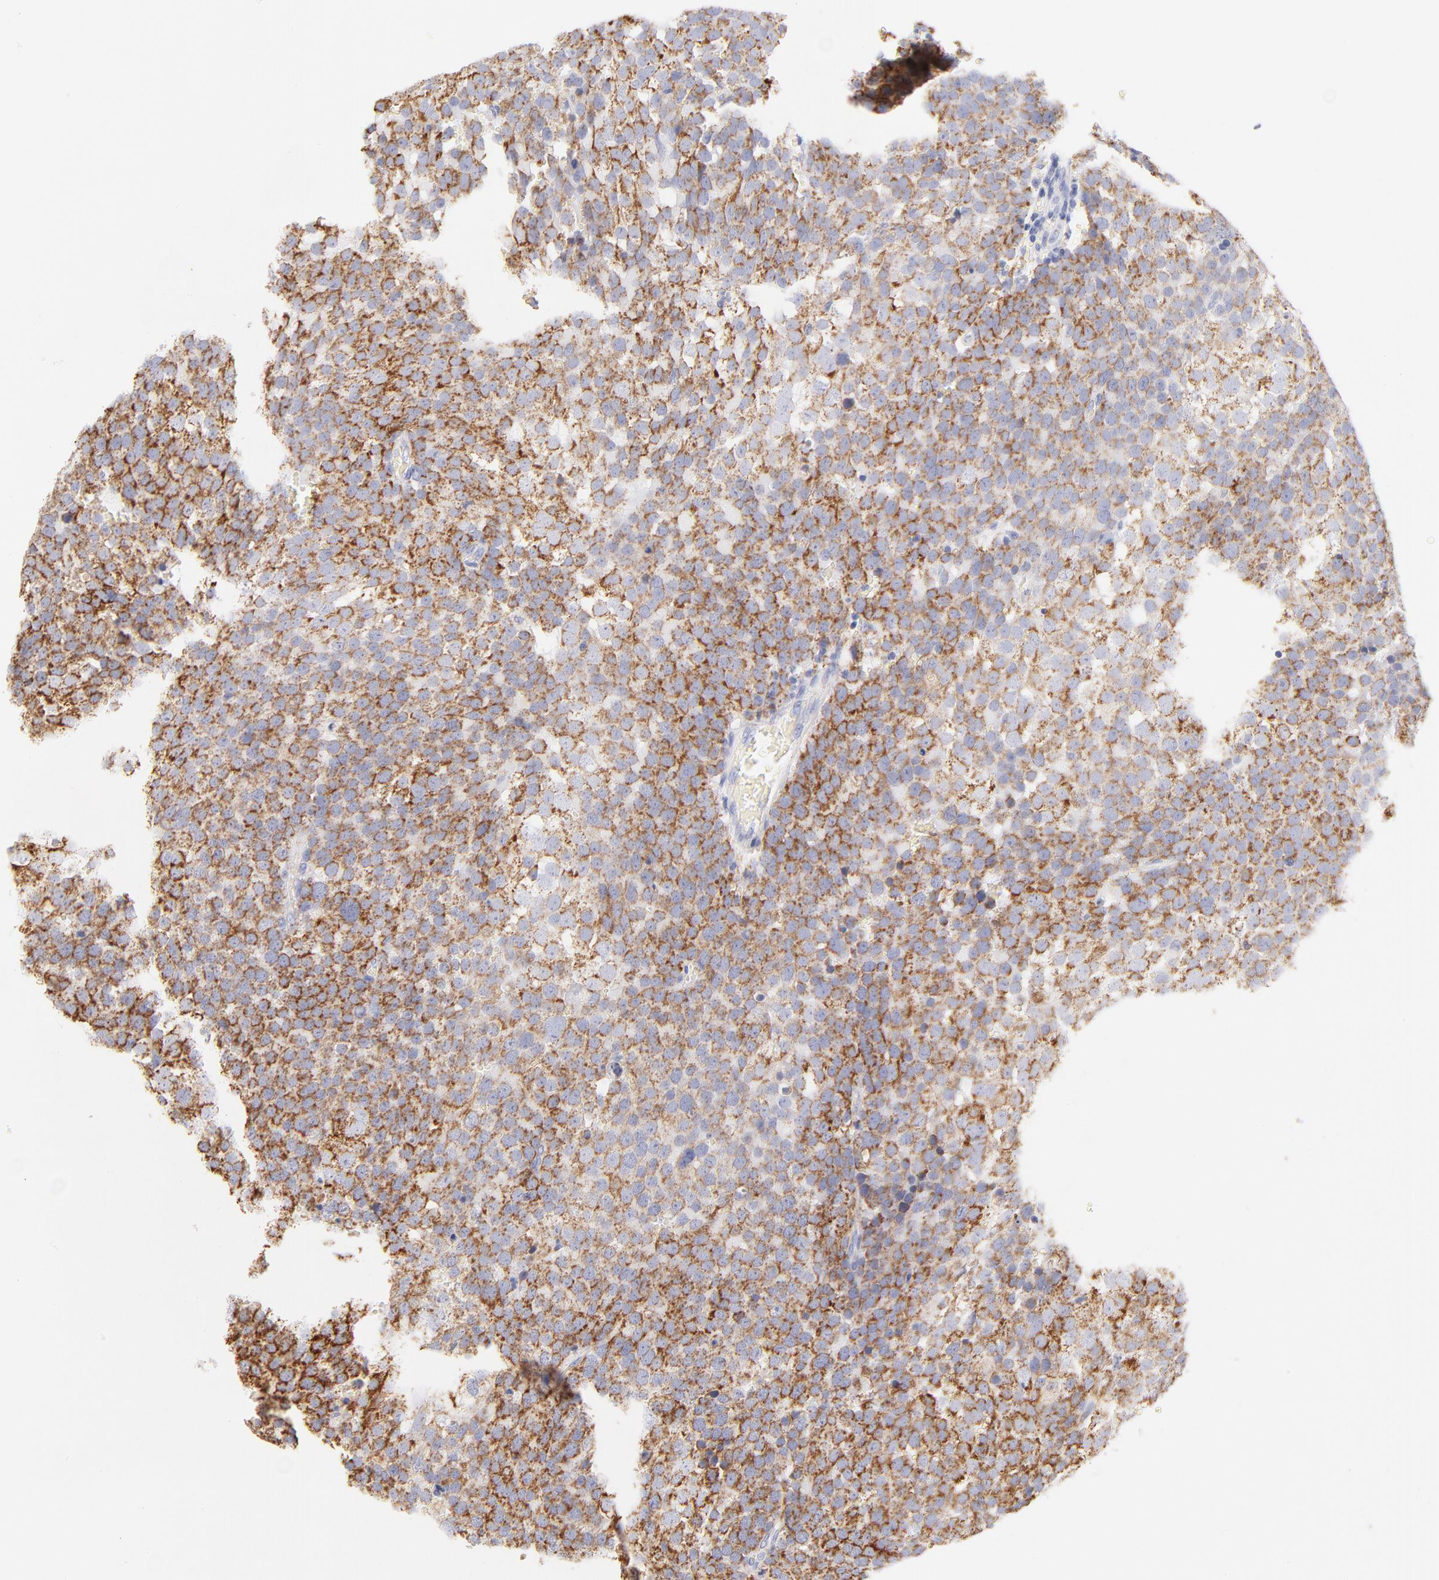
{"staining": {"intensity": "moderate", "quantity": ">75%", "location": "cytoplasmic/membranous"}, "tissue": "testis cancer", "cell_type": "Tumor cells", "image_type": "cancer", "snomed": [{"axis": "morphology", "description": "Seminoma, NOS"}, {"axis": "topography", "description": "Testis"}], "caption": "The histopathology image displays staining of seminoma (testis), revealing moderate cytoplasmic/membranous protein staining (brown color) within tumor cells.", "gene": "AIFM1", "patient": {"sex": "male", "age": 71}}